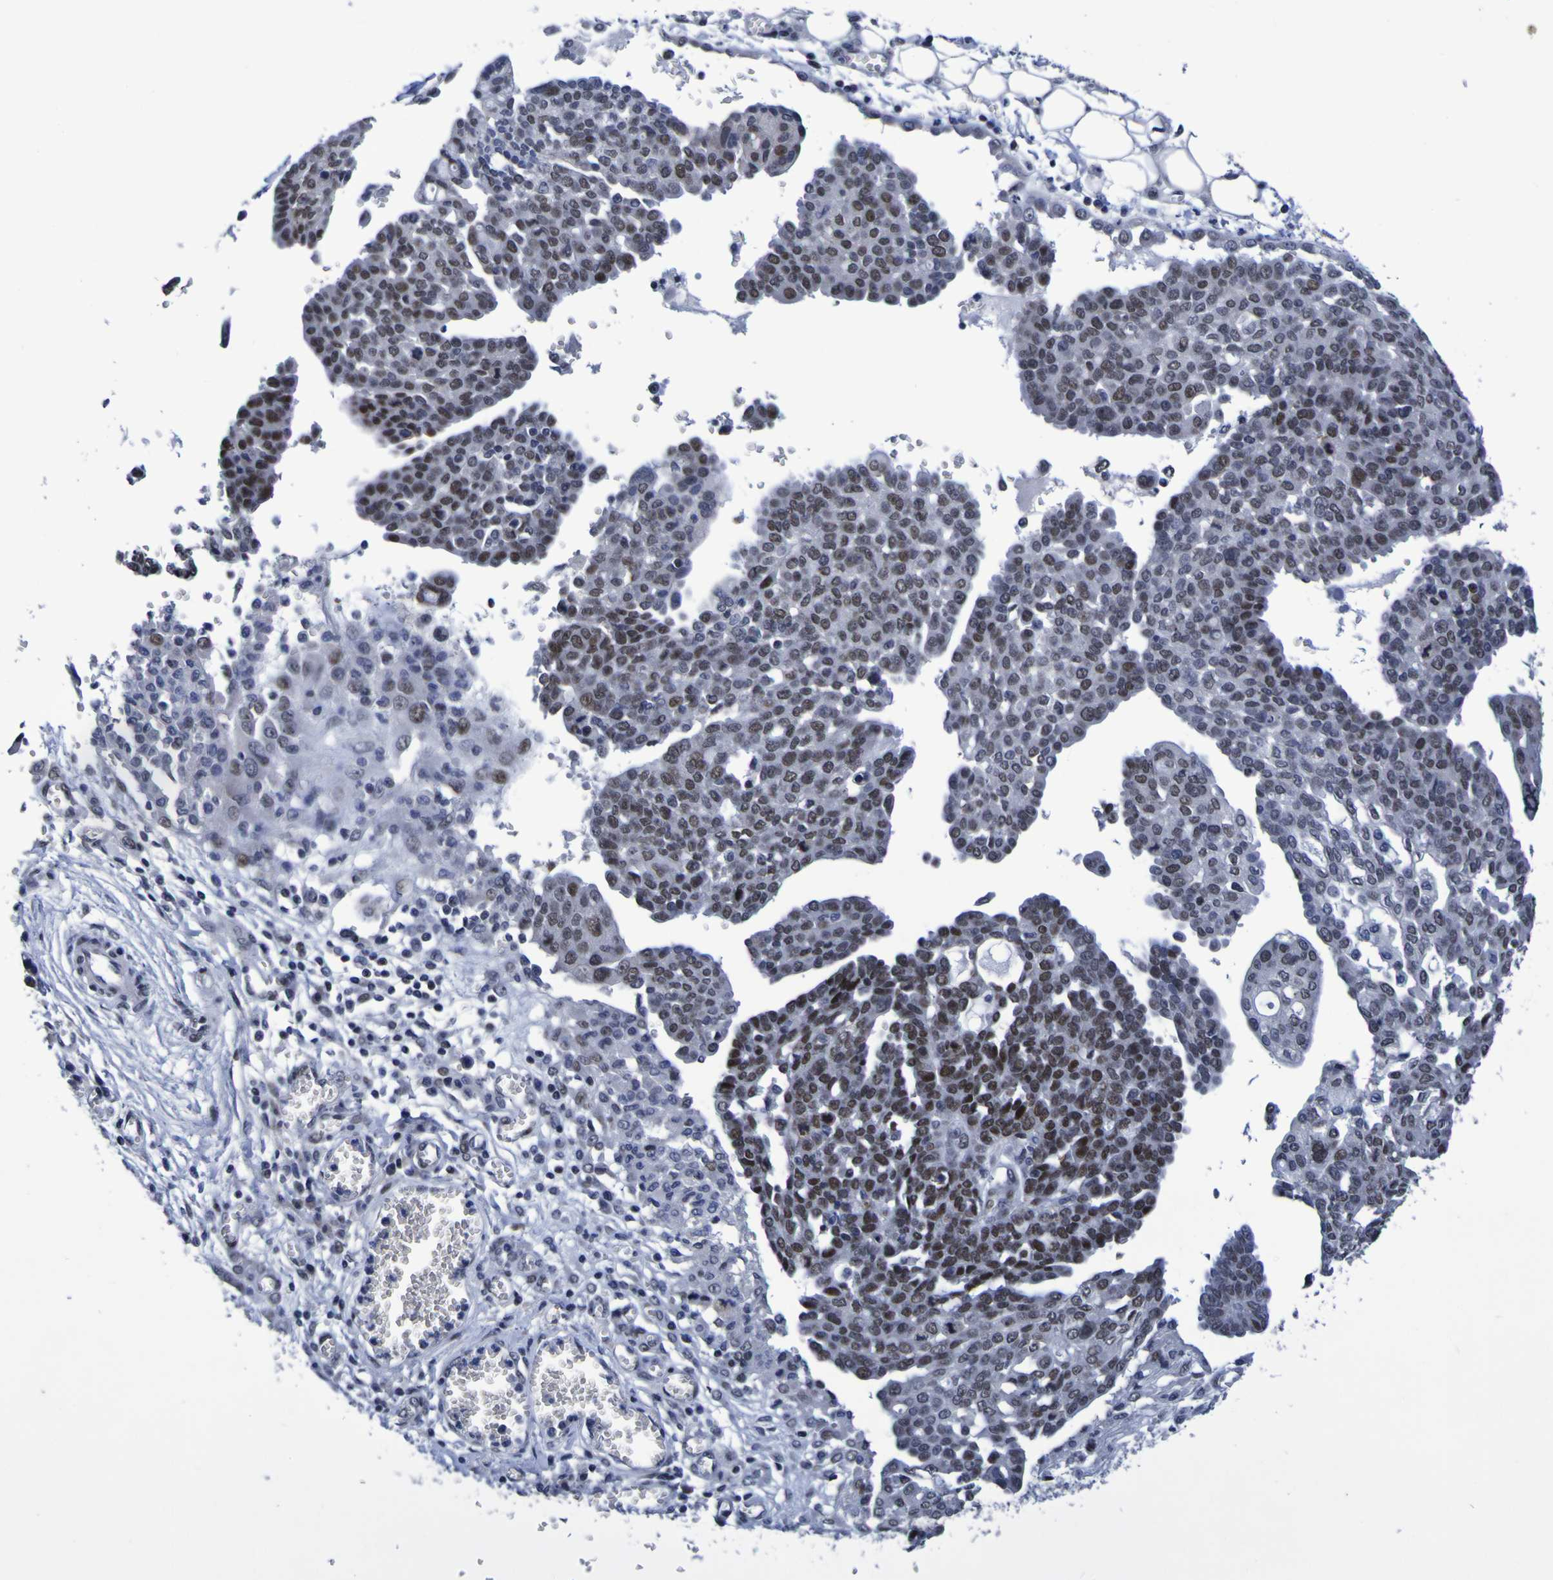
{"staining": {"intensity": "moderate", "quantity": "25%-75%", "location": "nuclear"}, "tissue": "ovarian cancer", "cell_type": "Tumor cells", "image_type": "cancer", "snomed": [{"axis": "morphology", "description": "Cystadenocarcinoma, serous, NOS"}, {"axis": "topography", "description": "Soft tissue"}, {"axis": "topography", "description": "Ovary"}], "caption": "The histopathology image displays immunohistochemical staining of ovarian serous cystadenocarcinoma. There is moderate nuclear positivity is identified in about 25%-75% of tumor cells.", "gene": "MBD3", "patient": {"sex": "female", "age": 57}}